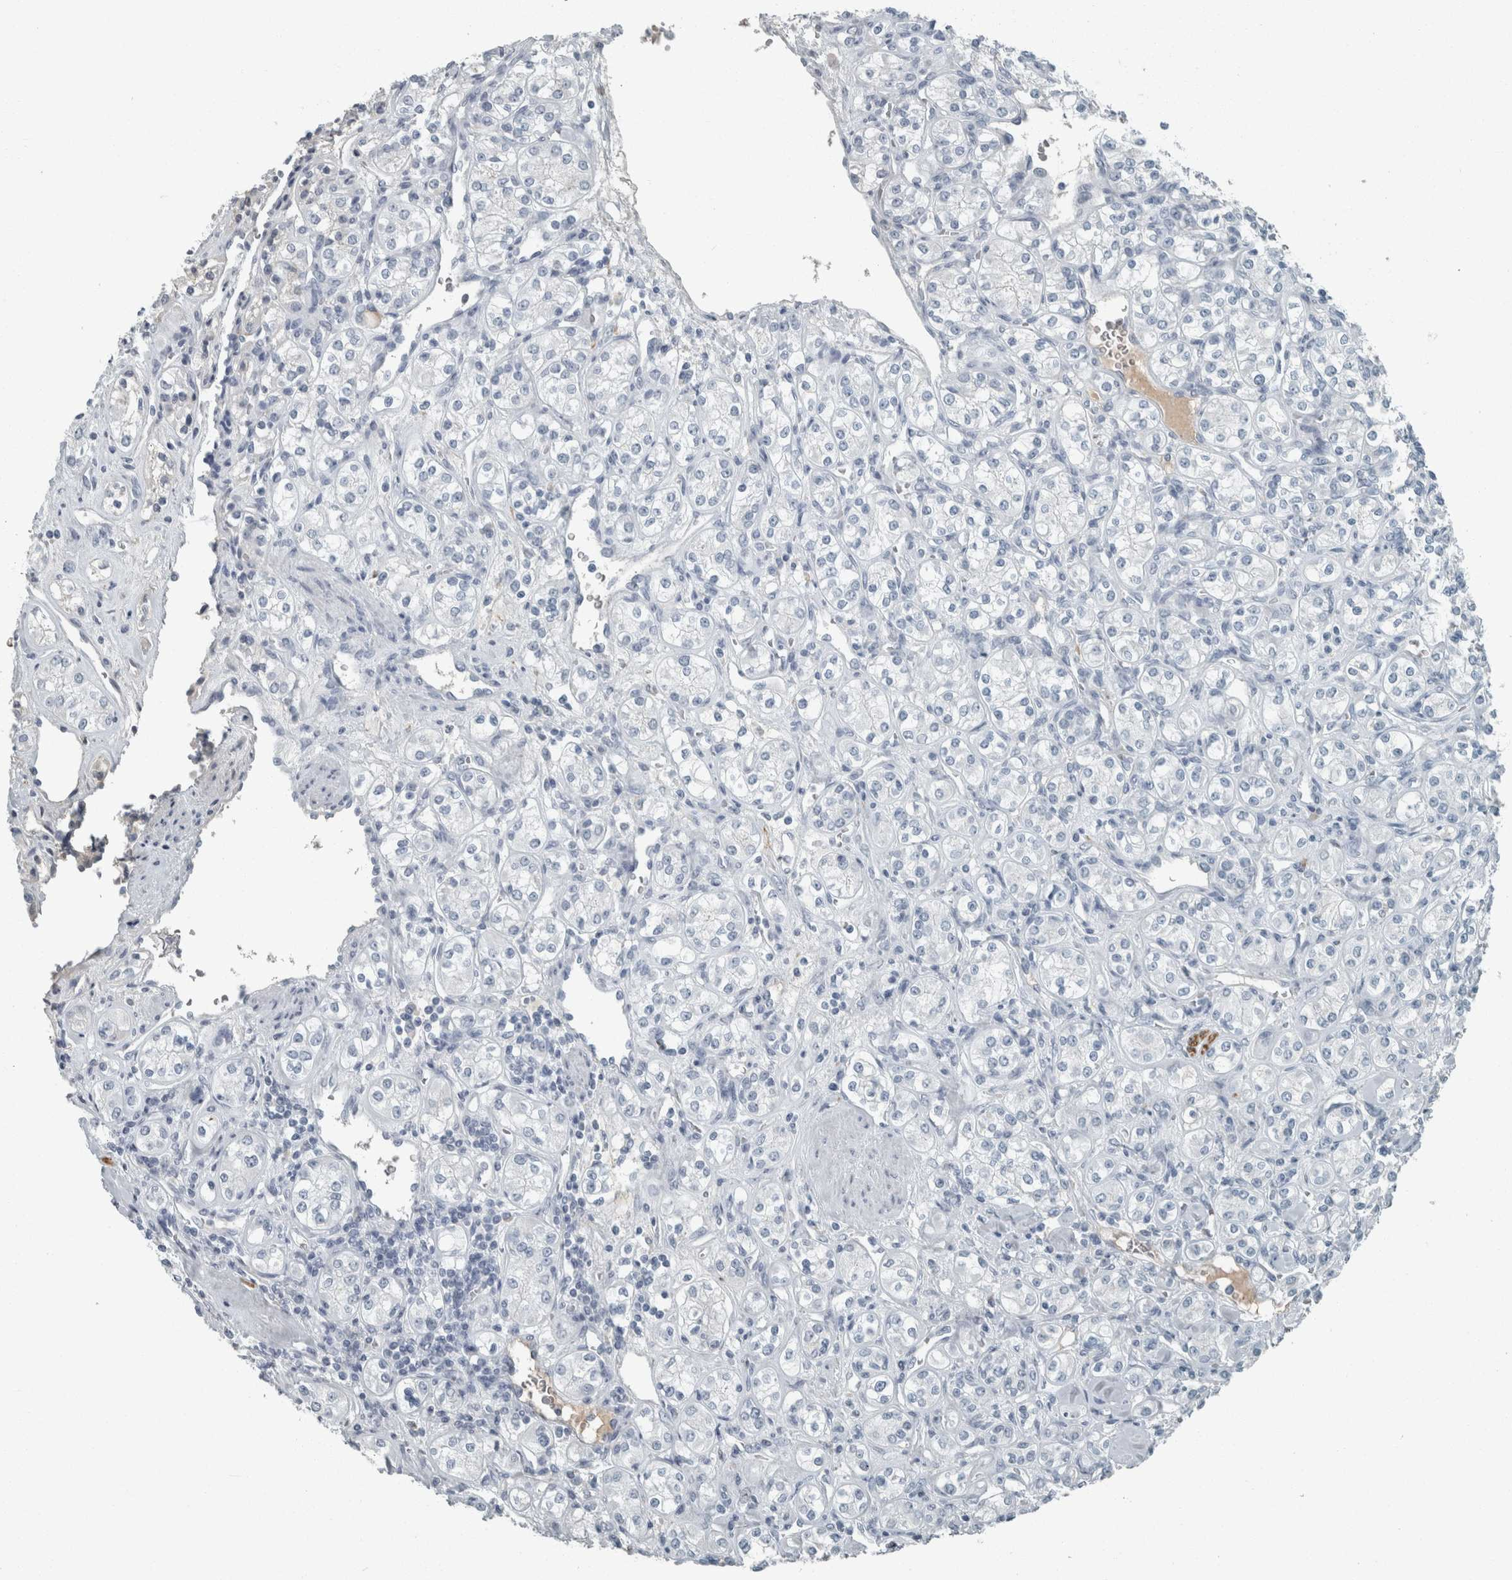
{"staining": {"intensity": "negative", "quantity": "none", "location": "none"}, "tissue": "renal cancer", "cell_type": "Tumor cells", "image_type": "cancer", "snomed": [{"axis": "morphology", "description": "Adenocarcinoma, NOS"}, {"axis": "topography", "description": "Kidney"}], "caption": "The photomicrograph reveals no staining of tumor cells in renal cancer.", "gene": "CHL1", "patient": {"sex": "male", "age": 77}}